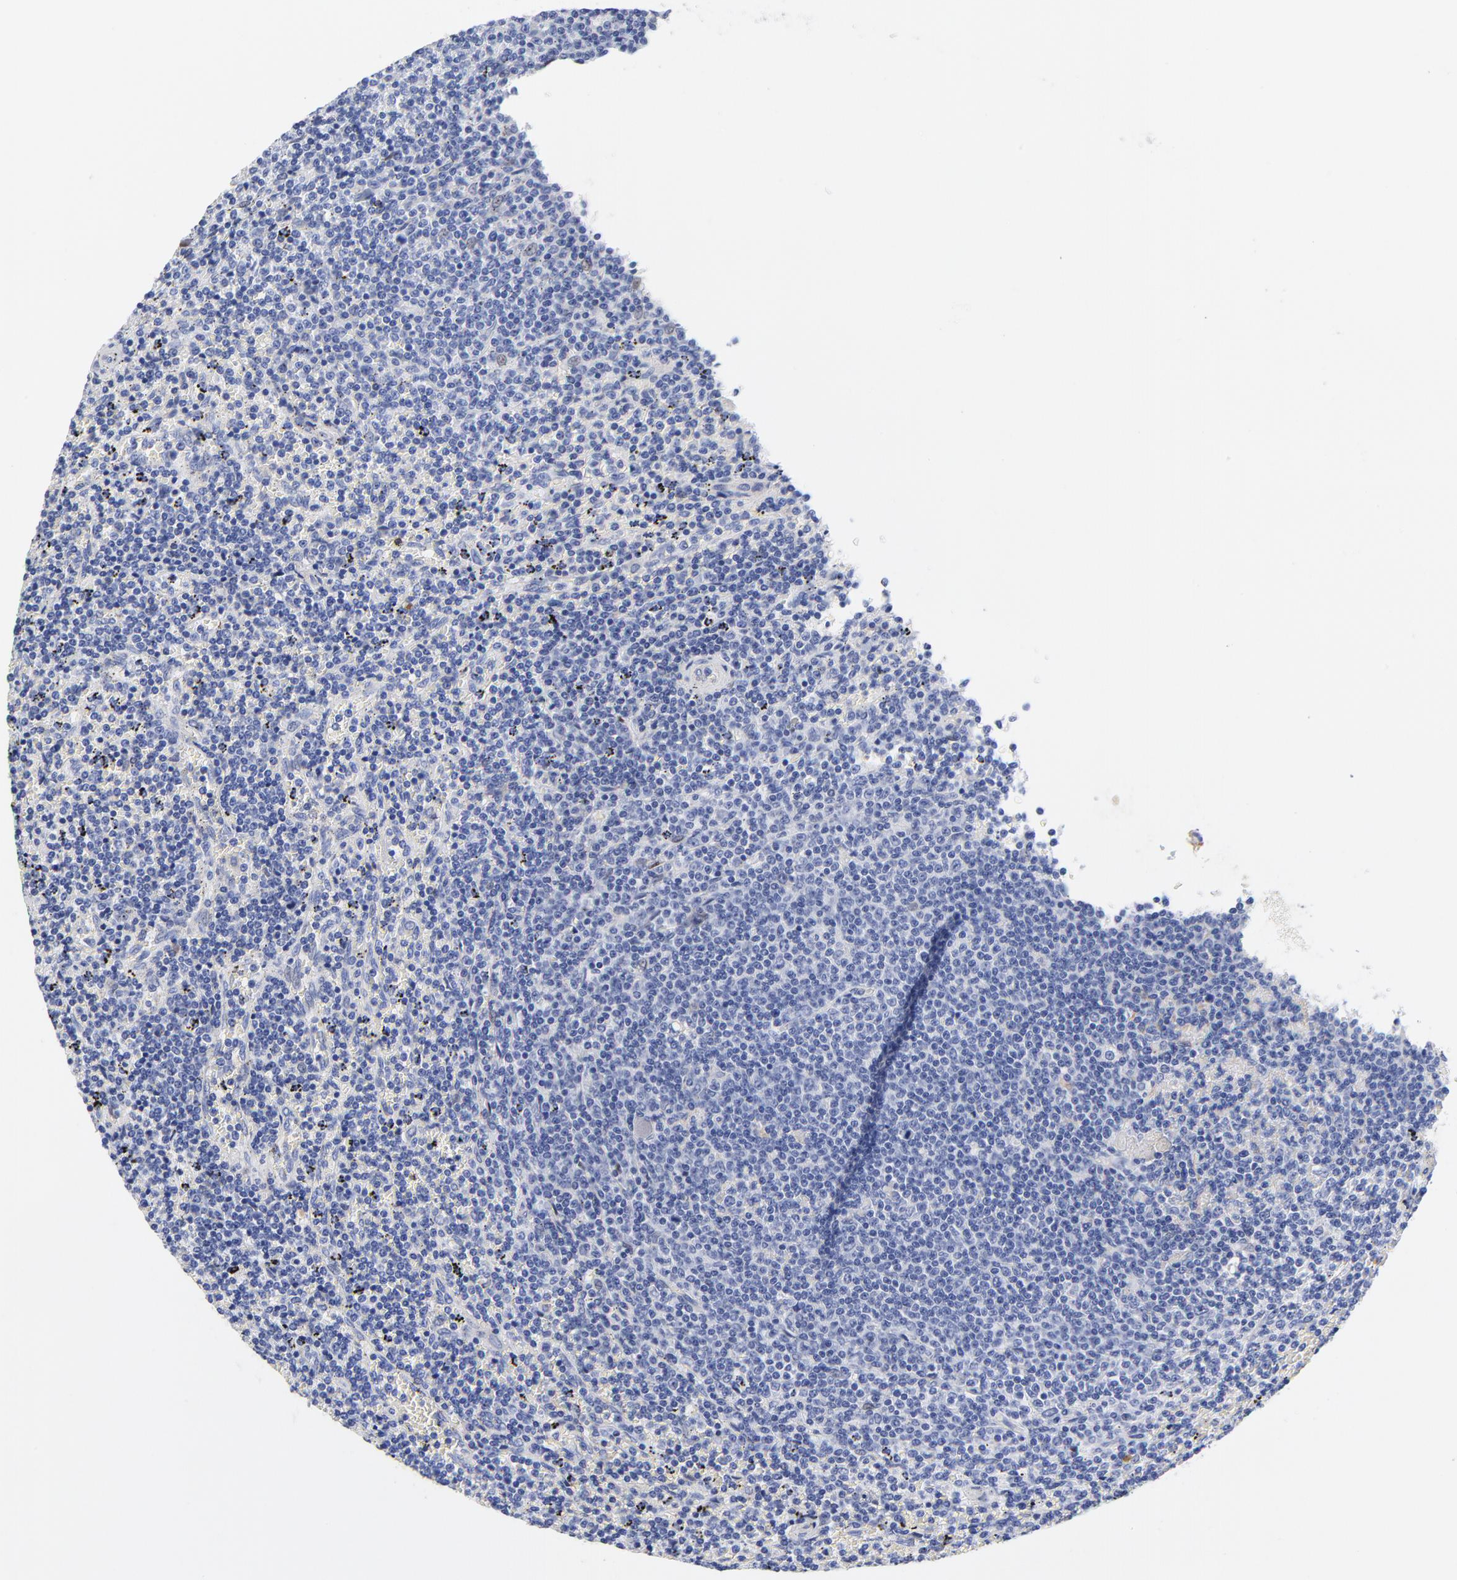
{"staining": {"intensity": "weak", "quantity": "<25%", "location": "cytoplasmic/membranous"}, "tissue": "lymphoma", "cell_type": "Tumor cells", "image_type": "cancer", "snomed": [{"axis": "morphology", "description": "Malignant lymphoma, non-Hodgkin's type, Low grade"}, {"axis": "topography", "description": "Spleen"}], "caption": "DAB immunohistochemical staining of human lymphoma displays no significant positivity in tumor cells. (Brightfield microscopy of DAB (3,3'-diaminobenzidine) immunohistochemistry (IHC) at high magnification).", "gene": "IGLV3-10", "patient": {"sex": "female", "age": 50}}